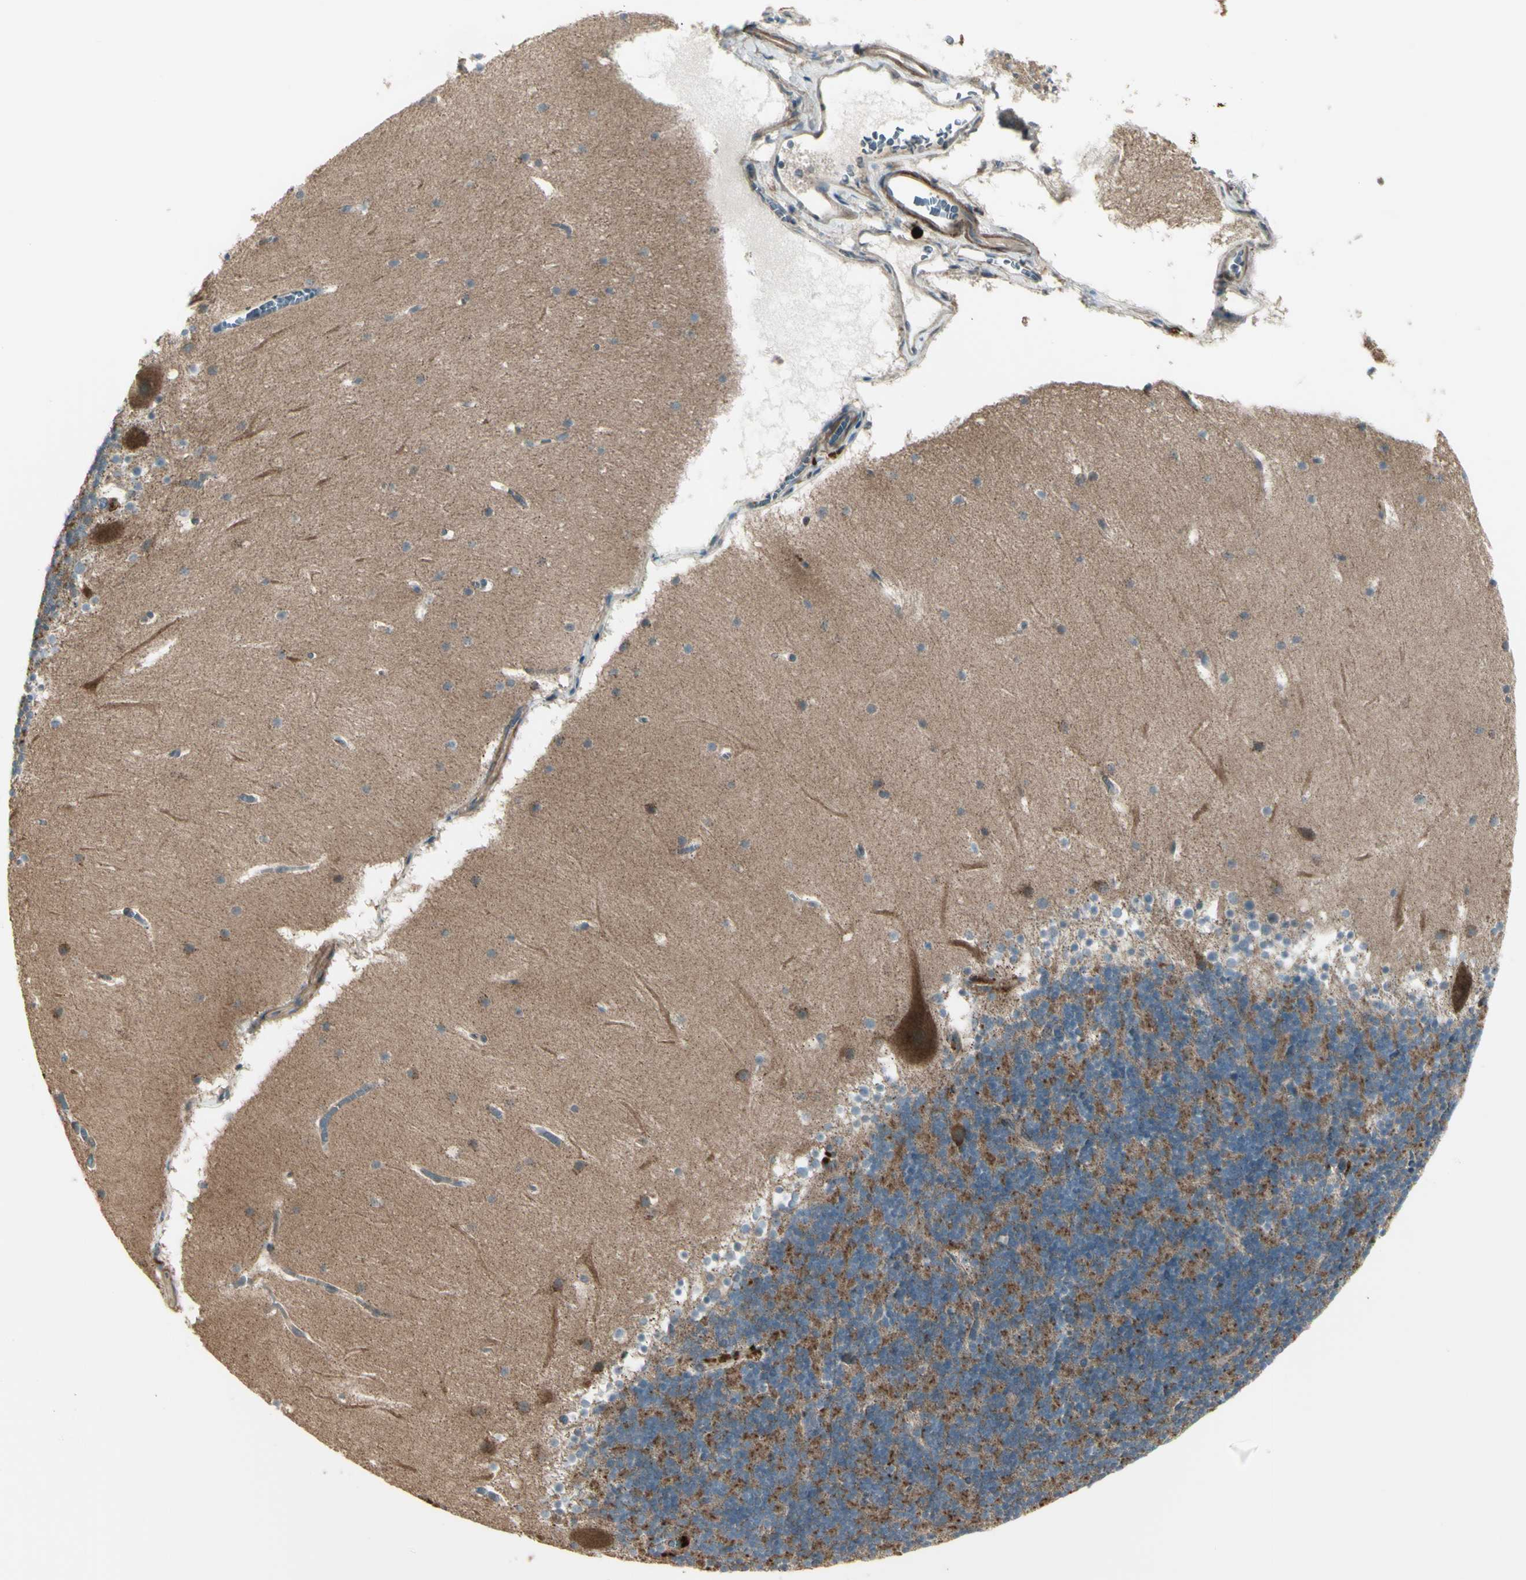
{"staining": {"intensity": "moderate", "quantity": "<25%", "location": "cytoplasmic/membranous"}, "tissue": "cerebellum", "cell_type": "Cells in granular layer", "image_type": "normal", "snomed": [{"axis": "morphology", "description": "Normal tissue, NOS"}, {"axis": "topography", "description": "Cerebellum"}], "caption": "Cerebellum stained with DAB IHC reveals low levels of moderate cytoplasmic/membranous staining in approximately <25% of cells in granular layer. (brown staining indicates protein expression, while blue staining denotes nuclei).", "gene": "OSTM1", "patient": {"sex": "female", "age": 19}}